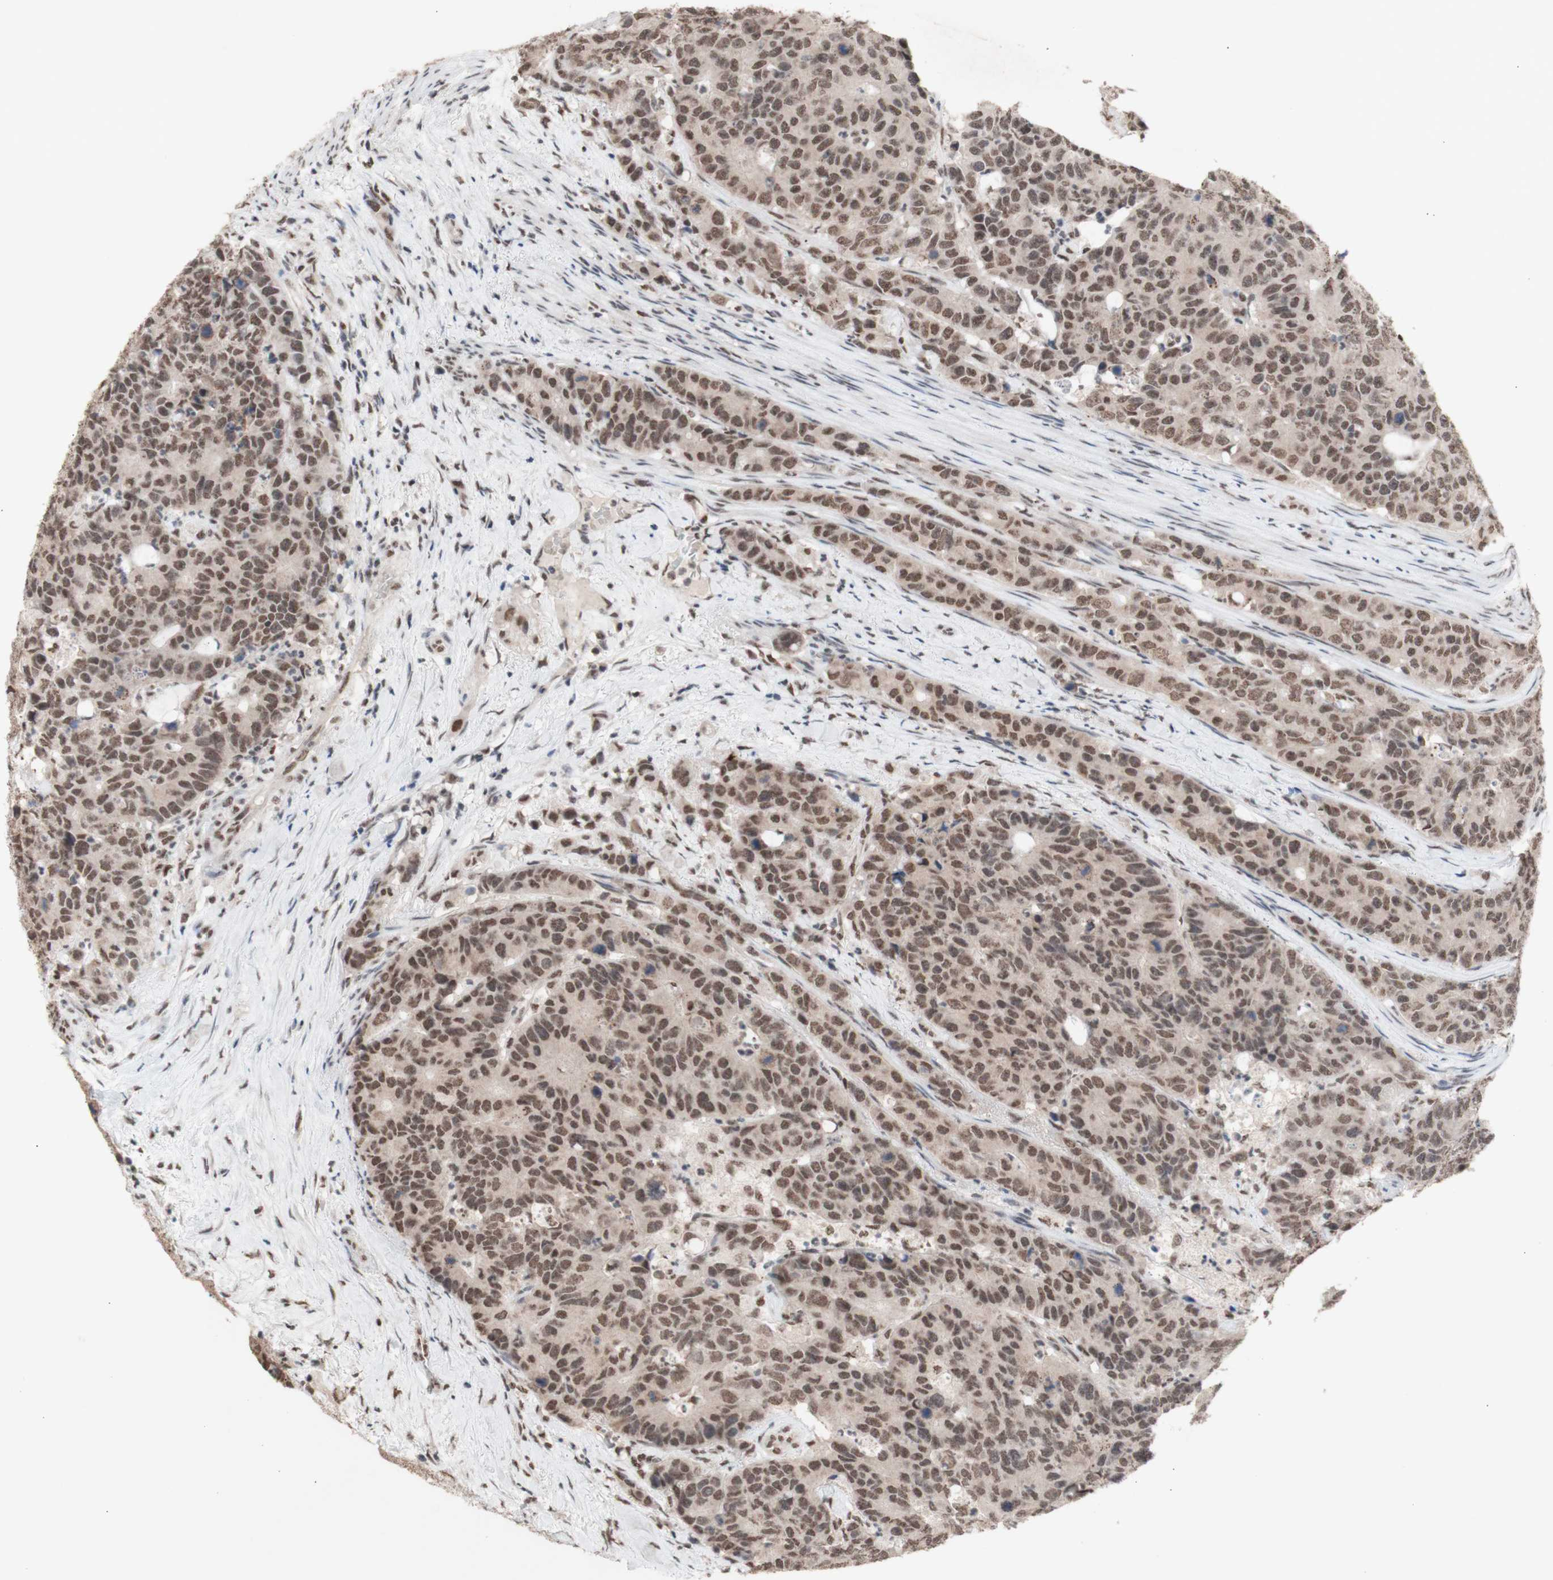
{"staining": {"intensity": "moderate", "quantity": ">75%", "location": "nuclear"}, "tissue": "colorectal cancer", "cell_type": "Tumor cells", "image_type": "cancer", "snomed": [{"axis": "morphology", "description": "Adenocarcinoma, NOS"}, {"axis": "topography", "description": "Colon"}], "caption": "Immunohistochemical staining of colorectal cancer reveals moderate nuclear protein positivity in about >75% of tumor cells. (DAB (3,3'-diaminobenzidine) IHC with brightfield microscopy, high magnification).", "gene": "SFPQ", "patient": {"sex": "female", "age": 86}}